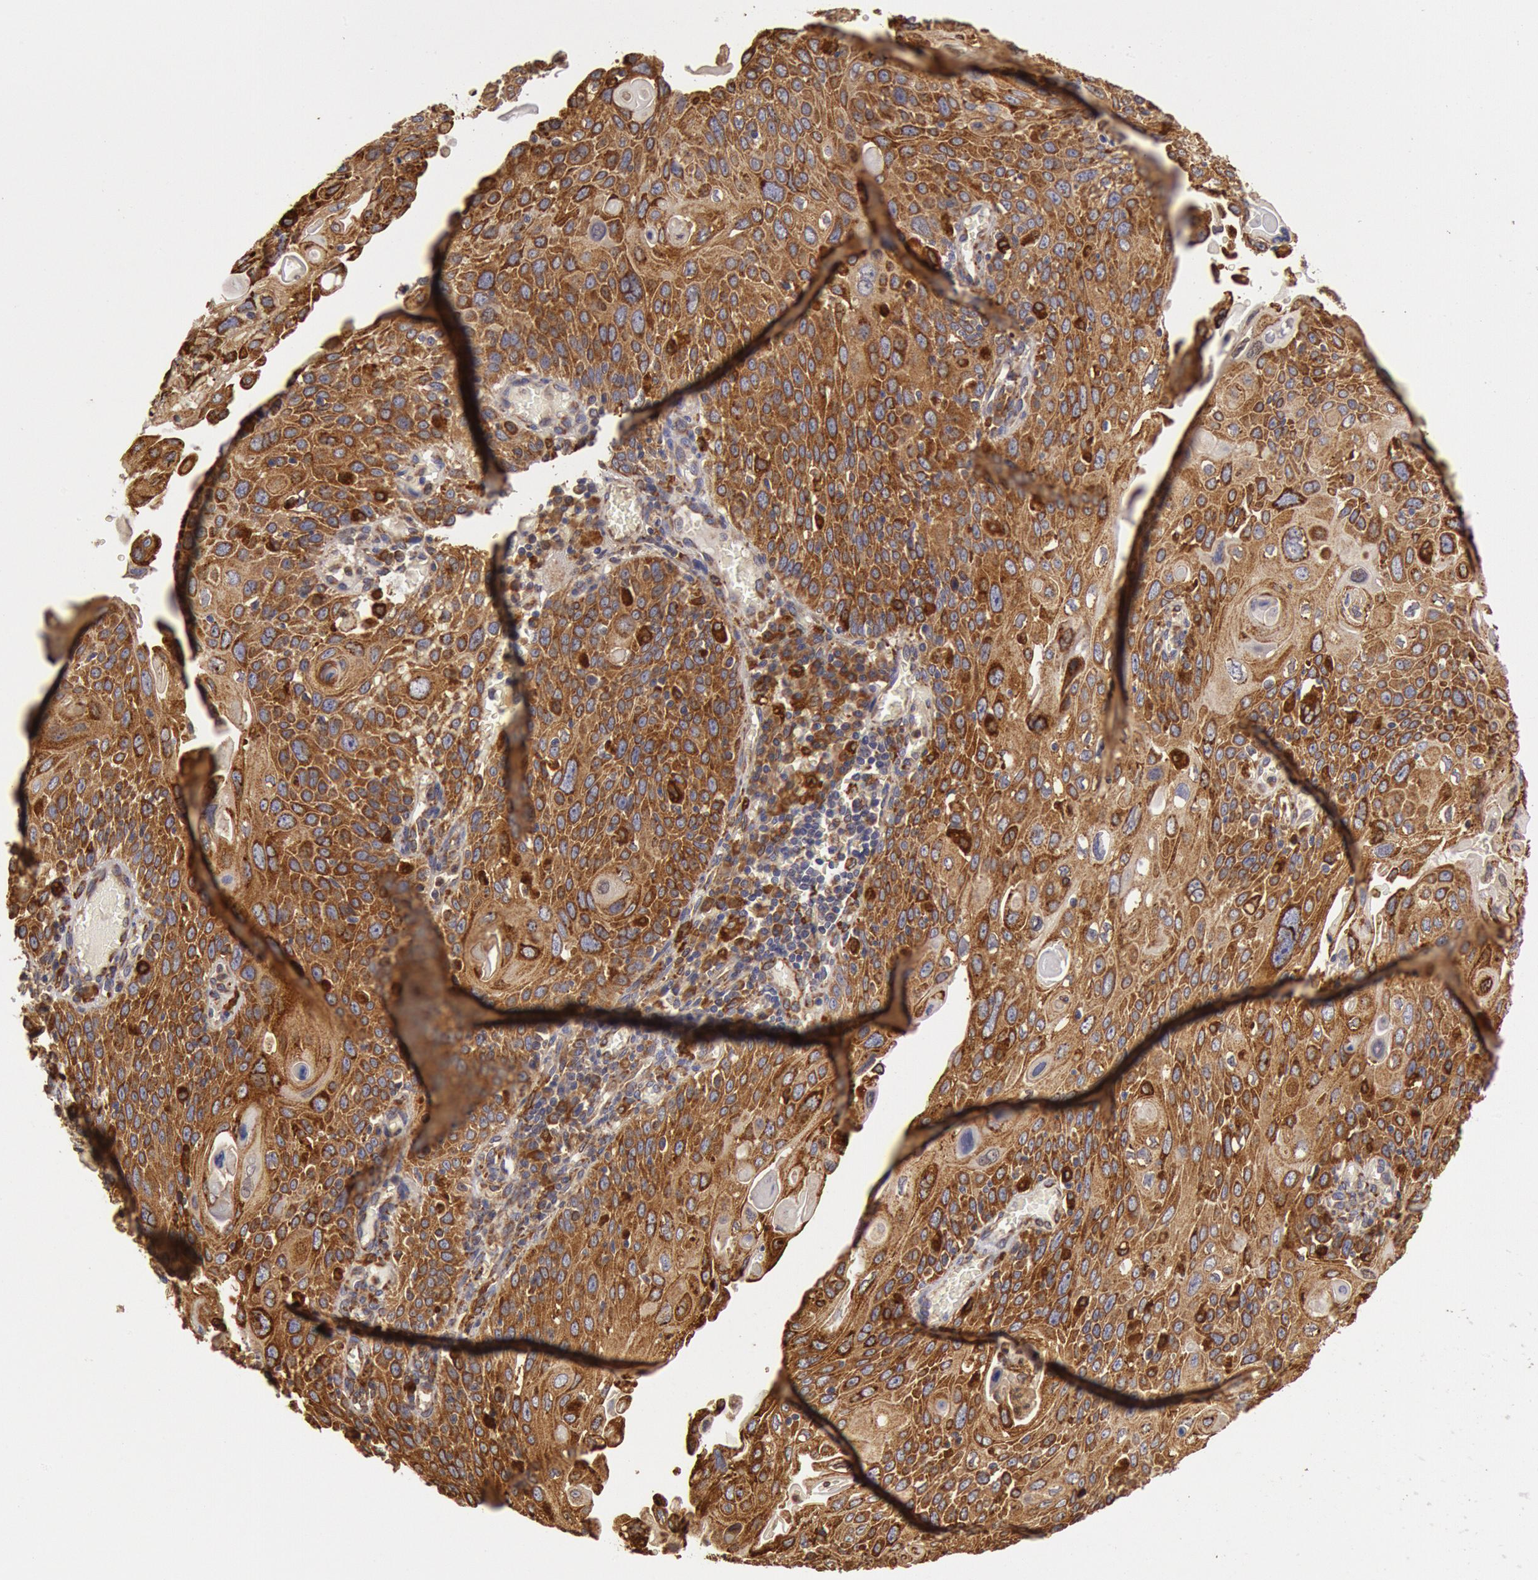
{"staining": {"intensity": "strong", "quantity": ">75%", "location": "cytoplasmic/membranous"}, "tissue": "cervical cancer", "cell_type": "Tumor cells", "image_type": "cancer", "snomed": [{"axis": "morphology", "description": "Squamous cell carcinoma, NOS"}, {"axis": "topography", "description": "Cervix"}], "caption": "Immunohistochemical staining of cervical cancer reveals high levels of strong cytoplasmic/membranous protein positivity in about >75% of tumor cells.", "gene": "ERP44", "patient": {"sex": "female", "age": 54}}